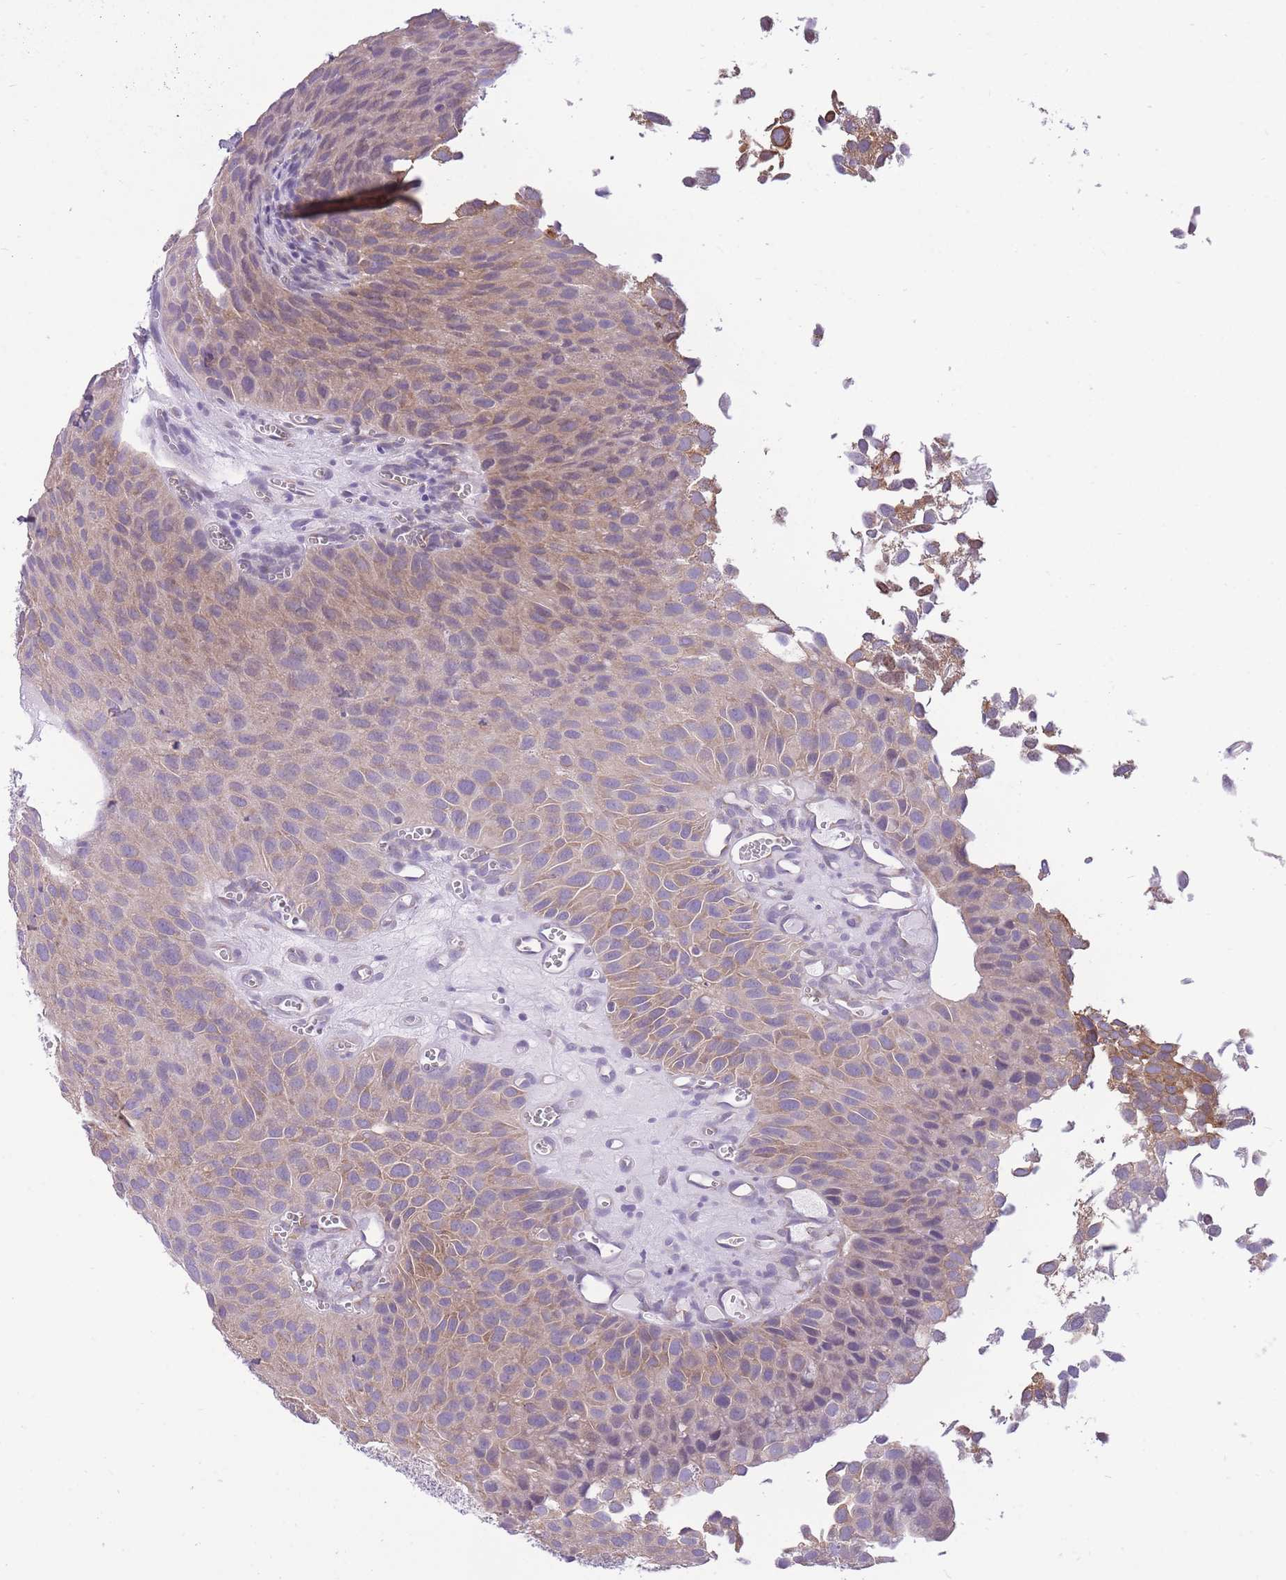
{"staining": {"intensity": "weak", "quantity": ">75%", "location": "cytoplasmic/membranous"}, "tissue": "urothelial cancer", "cell_type": "Tumor cells", "image_type": "cancer", "snomed": [{"axis": "morphology", "description": "Urothelial carcinoma, Low grade"}, {"axis": "topography", "description": "Urinary bladder"}], "caption": "Immunohistochemistry (IHC) staining of urothelial carcinoma (low-grade), which exhibits low levels of weak cytoplasmic/membranous expression in about >75% of tumor cells indicating weak cytoplasmic/membranous protein staining. The staining was performed using DAB (3,3'-diaminobenzidine) (brown) for protein detection and nuclei were counterstained in hematoxylin (blue).", "gene": "ZNF501", "patient": {"sex": "male", "age": 88}}